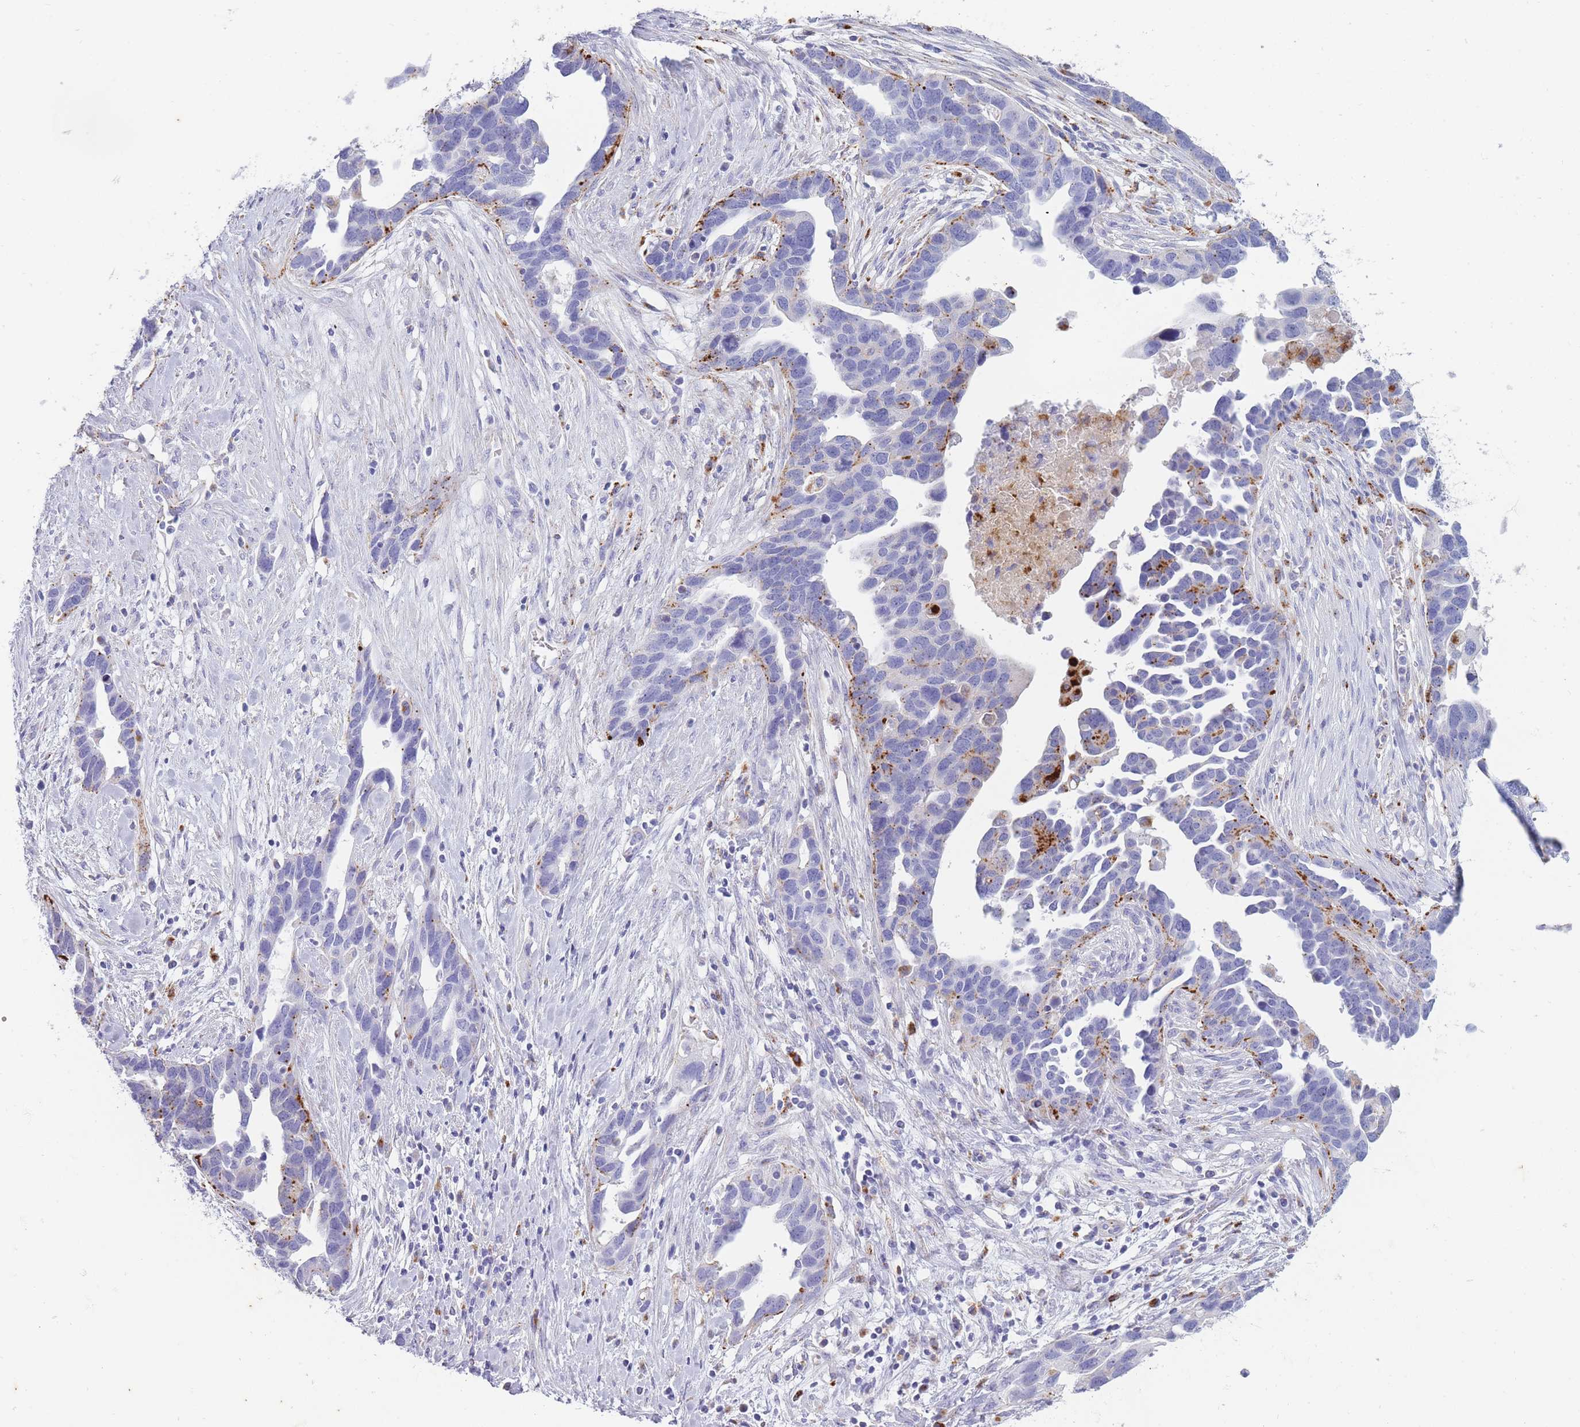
{"staining": {"intensity": "negative", "quantity": "none", "location": "none"}, "tissue": "ovarian cancer", "cell_type": "Tumor cells", "image_type": "cancer", "snomed": [{"axis": "morphology", "description": "Cystadenocarcinoma, serous, NOS"}, {"axis": "topography", "description": "Ovary"}], "caption": "A high-resolution micrograph shows immunohistochemistry staining of ovarian serous cystadenocarcinoma, which reveals no significant positivity in tumor cells. (DAB (3,3'-diaminobenzidine) IHC visualized using brightfield microscopy, high magnification).", "gene": "GAA", "patient": {"sex": "female", "age": 54}}